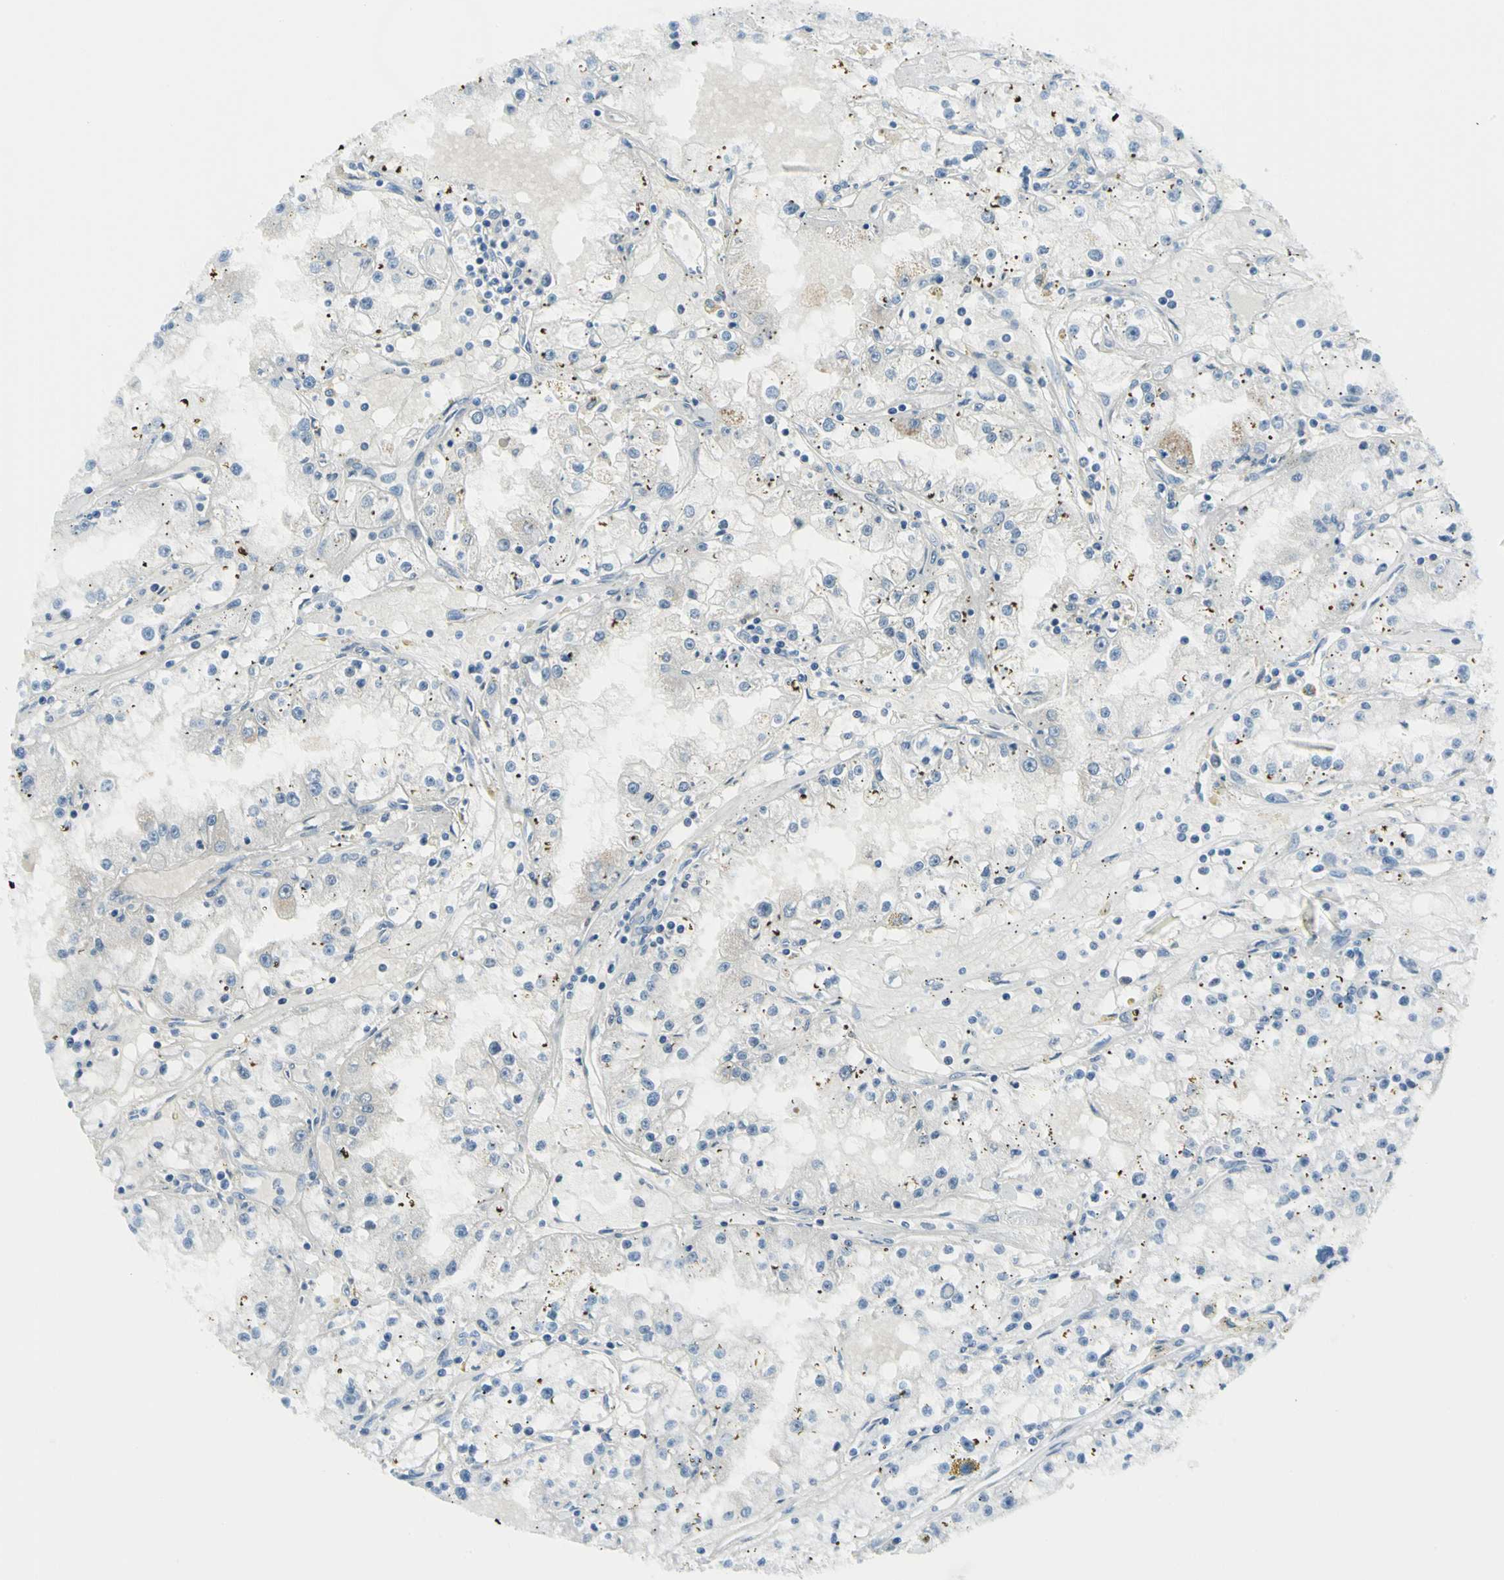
{"staining": {"intensity": "negative", "quantity": "none", "location": "none"}, "tissue": "renal cancer", "cell_type": "Tumor cells", "image_type": "cancer", "snomed": [{"axis": "morphology", "description": "Adenocarcinoma, NOS"}, {"axis": "topography", "description": "Kidney"}], "caption": "This is a histopathology image of IHC staining of renal cancer (adenocarcinoma), which shows no staining in tumor cells.", "gene": "MCM3", "patient": {"sex": "male", "age": 56}}